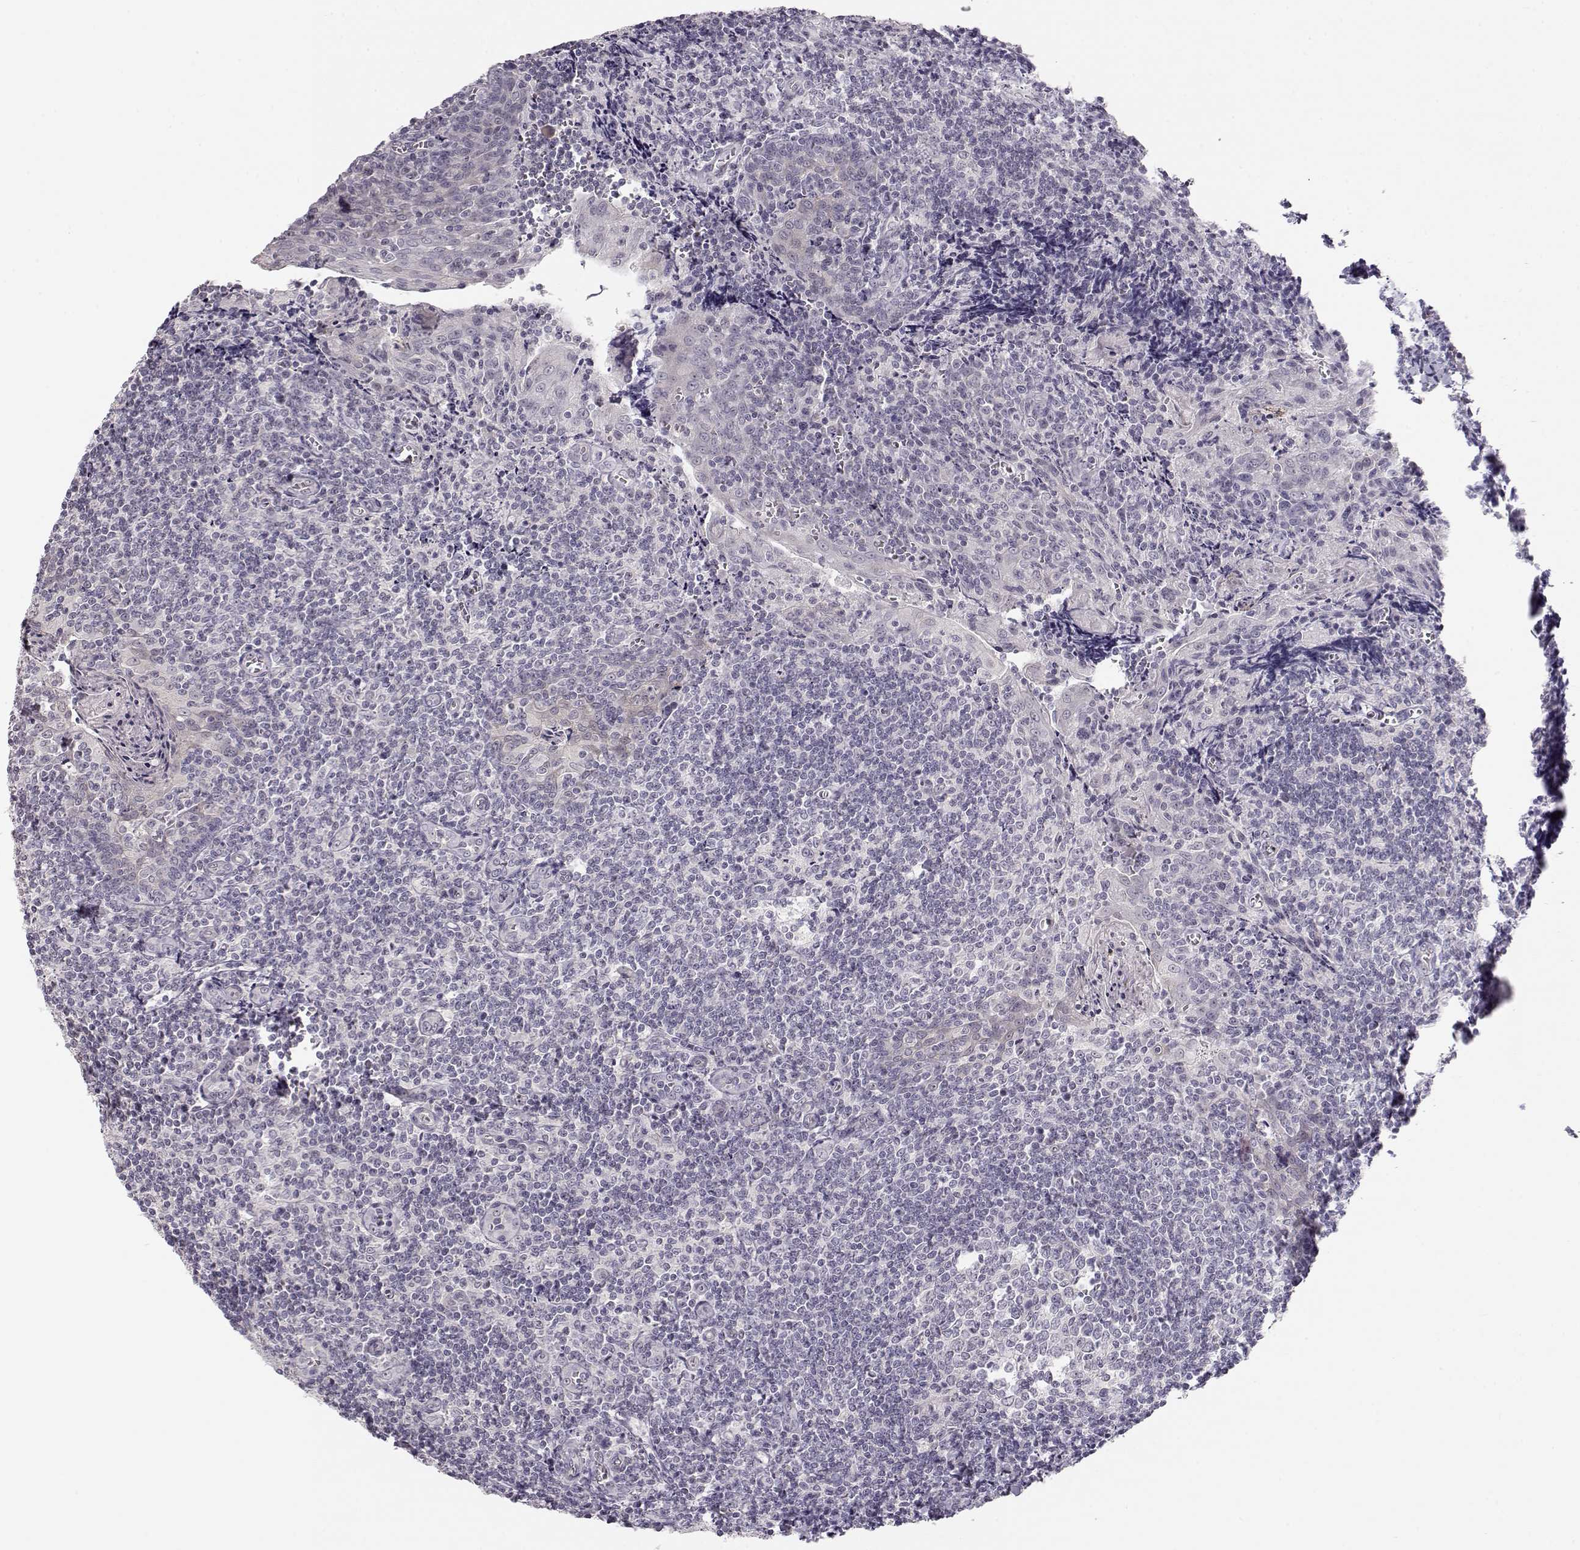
{"staining": {"intensity": "negative", "quantity": "none", "location": "none"}, "tissue": "tonsil", "cell_type": "Germinal center cells", "image_type": "normal", "snomed": [{"axis": "morphology", "description": "Normal tissue, NOS"}, {"axis": "morphology", "description": "Inflammation, NOS"}, {"axis": "topography", "description": "Tonsil"}], "caption": "IHC photomicrograph of normal tonsil: tonsil stained with DAB reveals no significant protein expression in germinal center cells.", "gene": "FAM205A", "patient": {"sex": "female", "age": 31}}